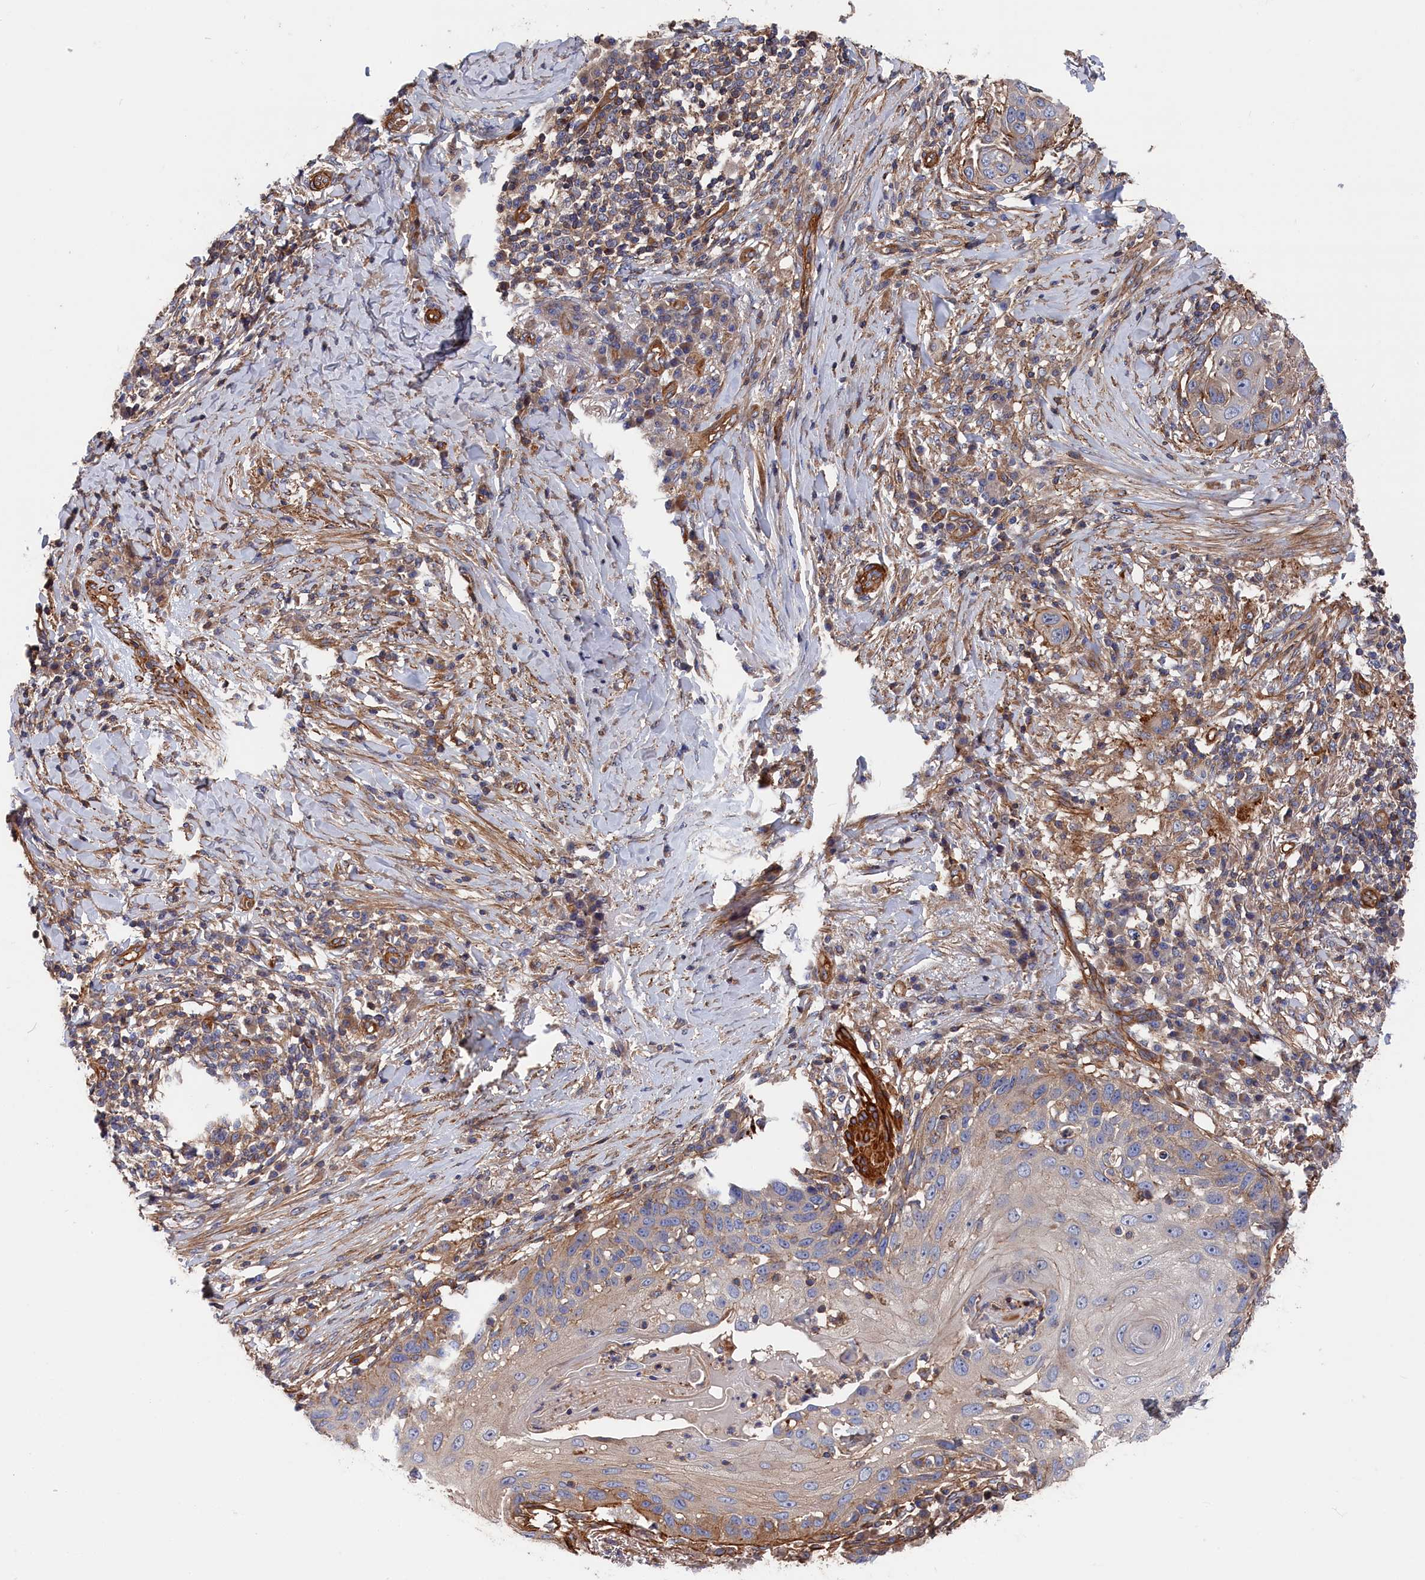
{"staining": {"intensity": "weak", "quantity": "<25%", "location": "cytoplasmic/membranous"}, "tissue": "skin cancer", "cell_type": "Tumor cells", "image_type": "cancer", "snomed": [{"axis": "morphology", "description": "Squamous cell carcinoma, NOS"}, {"axis": "topography", "description": "Skin"}], "caption": "This is an immunohistochemistry (IHC) image of skin cancer (squamous cell carcinoma). There is no positivity in tumor cells.", "gene": "LDHD", "patient": {"sex": "female", "age": 44}}